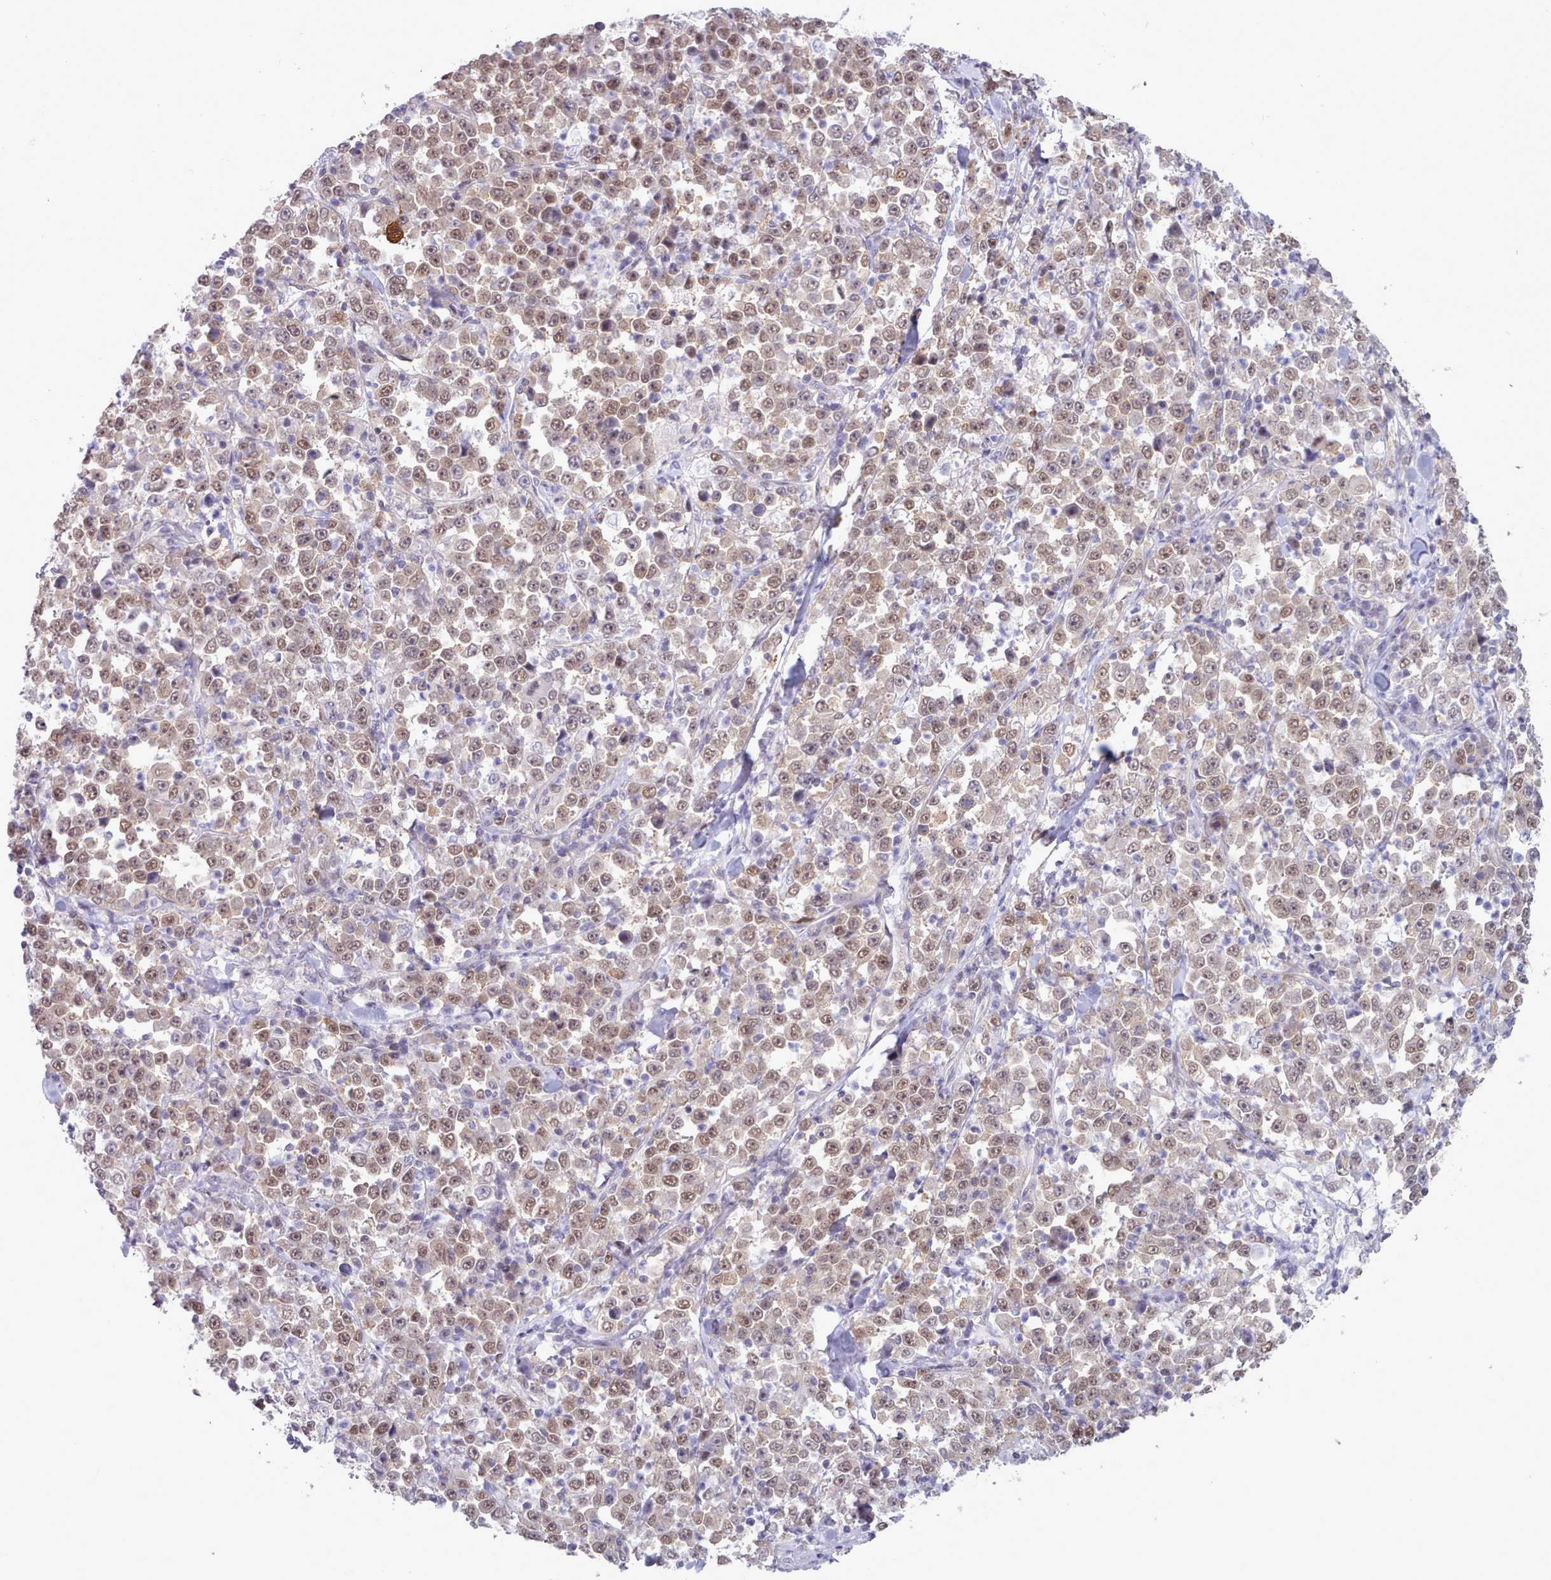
{"staining": {"intensity": "weak", "quantity": ">75%", "location": "nuclear"}, "tissue": "stomach cancer", "cell_type": "Tumor cells", "image_type": "cancer", "snomed": [{"axis": "morphology", "description": "Normal tissue, NOS"}, {"axis": "morphology", "description": "Adenocarcinoma, NOS"}, {"axis": "topography", "description": "Stomach, upper"}, {"axis": "topography", "description": "Stomach"}], "caption": "About >75% of tumor cells in stomach cancer (adenocarcinoma) reveal weak nuclear protein expression as visualized by brown immunohistochemical staining.", "gene": "CES3", "patient": {"sex": "male", "age": 59}}